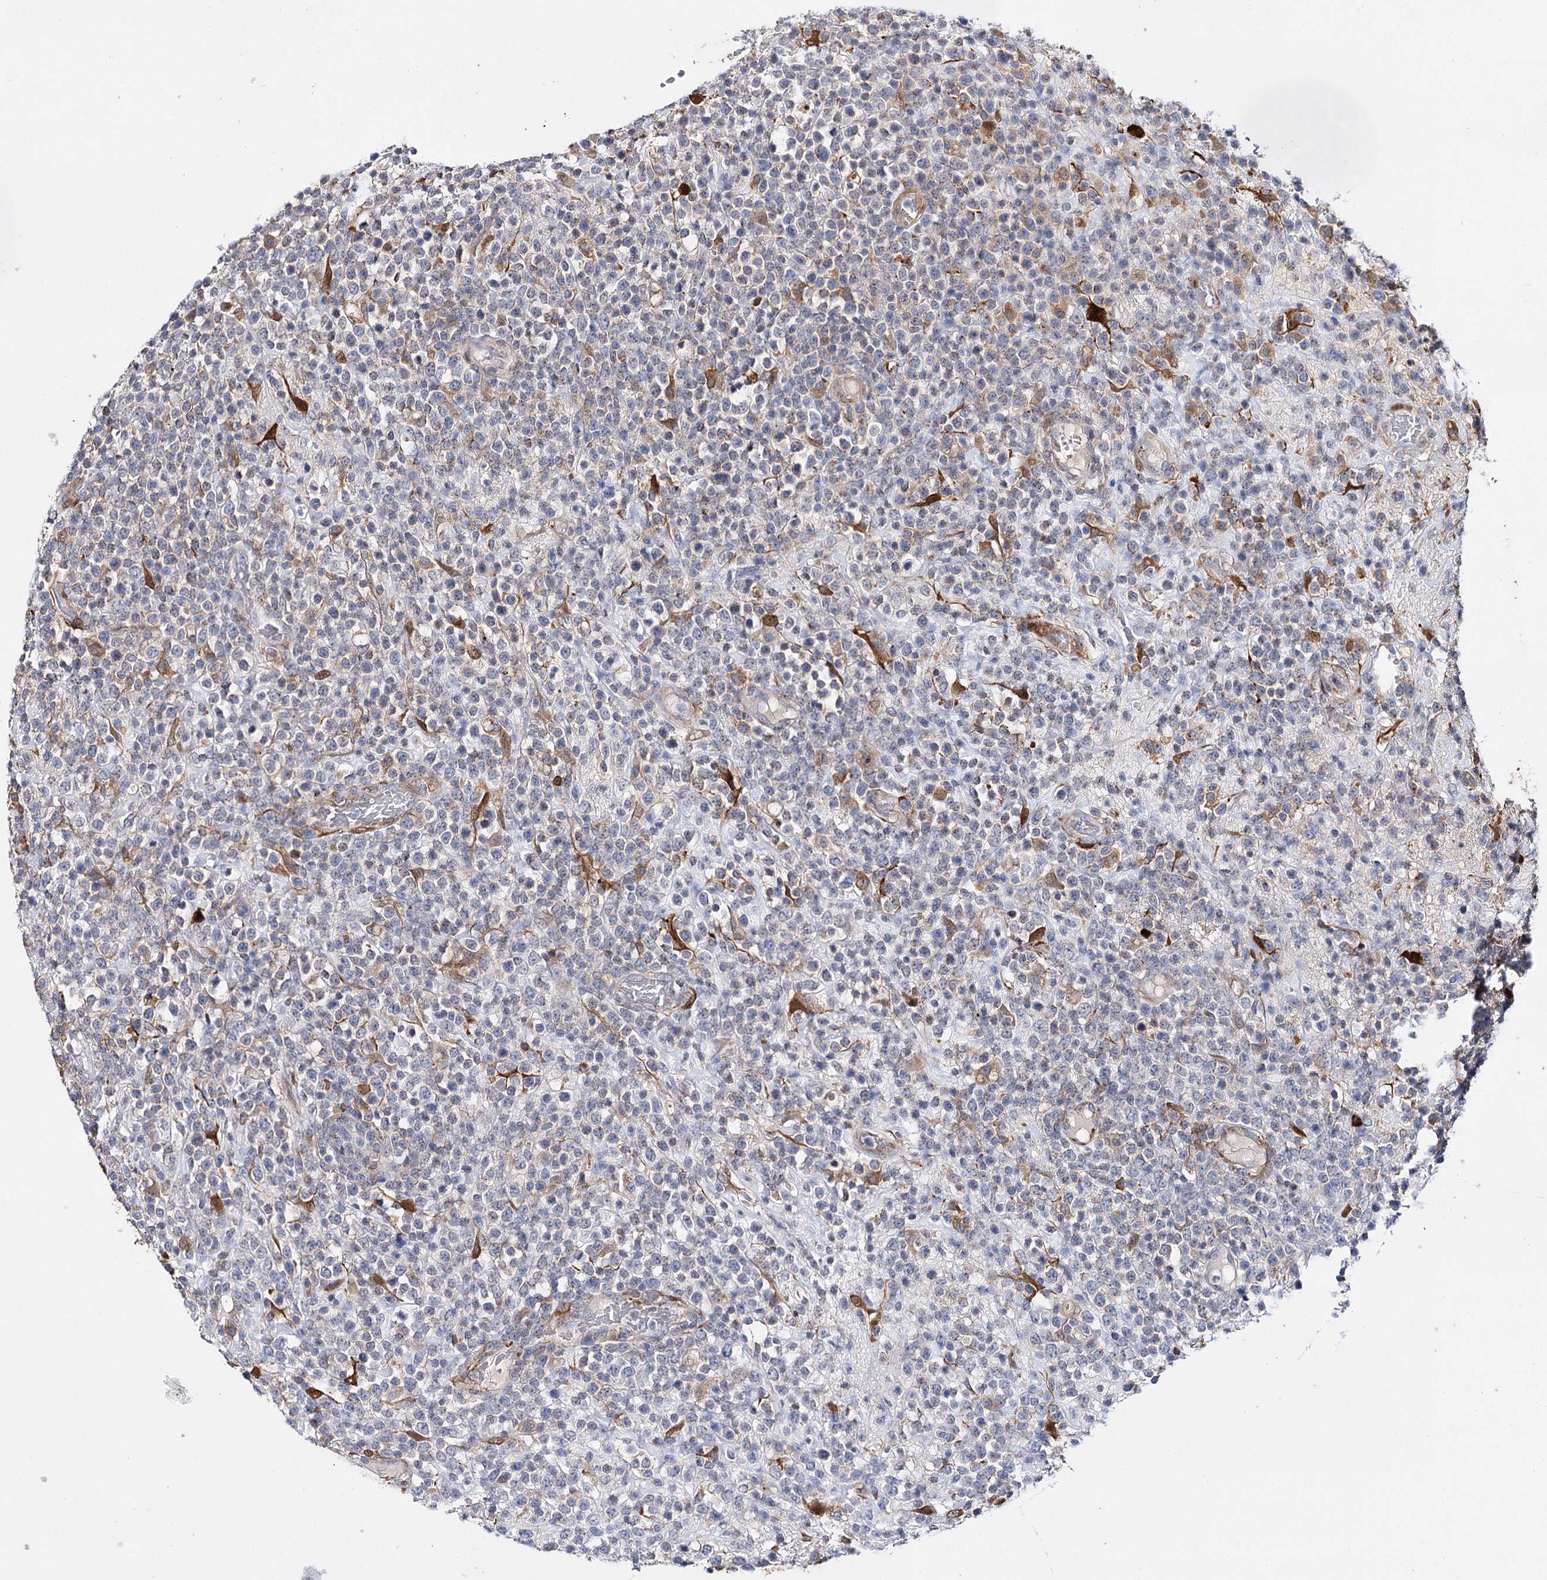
{"staining": {"intensity": "negative", "quantity": "none", "location": "none"}, "tissue": "lymphoma", "cell_type": "Tumor cells", "image_type": "cancer", "snomed": [{"axis": "morphology", "description": "Malignant lymphoma, non-Hodgkin's type, High grade"}, {"axis": "topography", "description": "Colon"}], "caption": "Photomicrograph shows no significant protein positivity in tumor cells of high-grade malignant lymphoma, non-Hodgkin's type.", "gene": "CFAP46", "patient": {"sex": "female", "age": 53}}